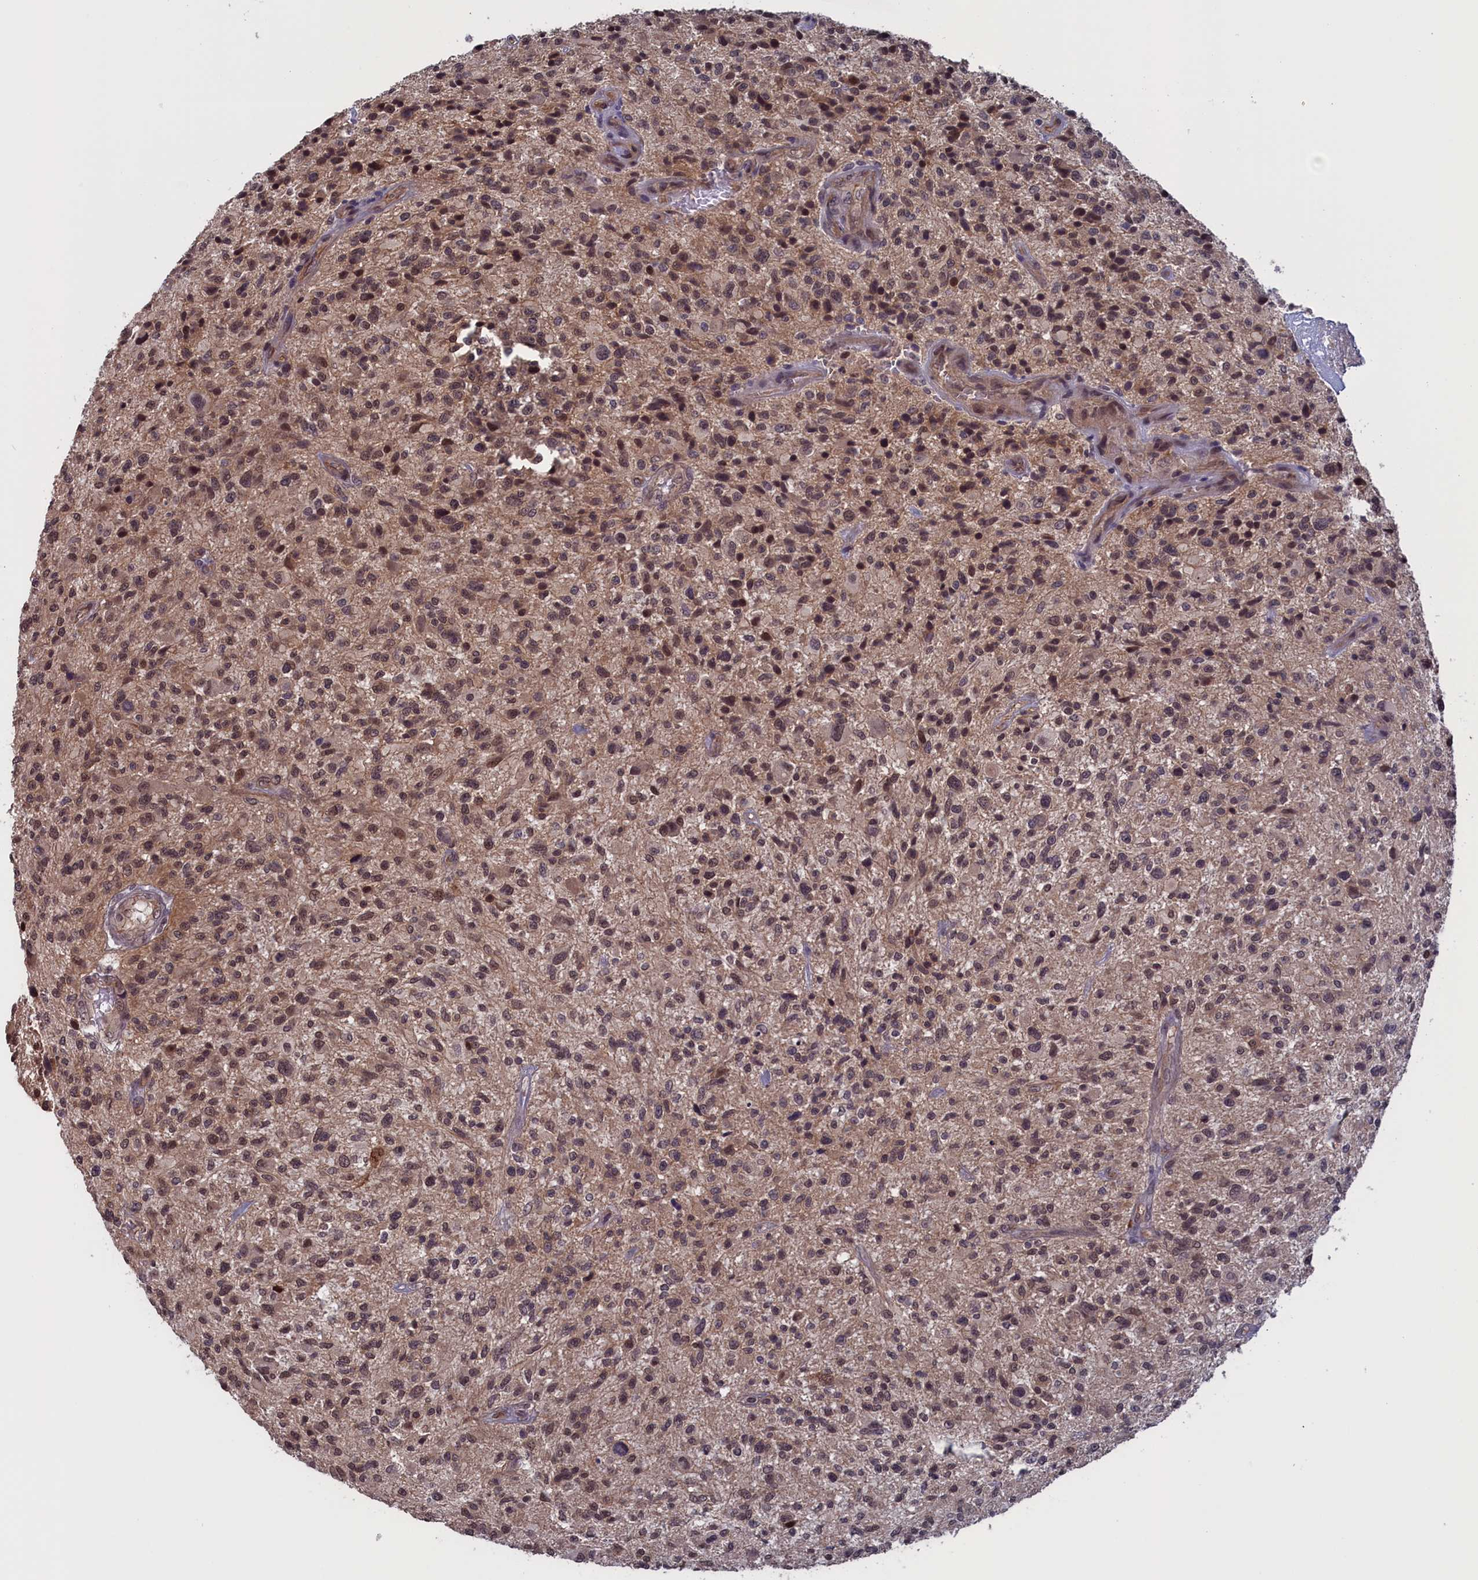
{"staining": {"intensity": "moderate", "quantity": ">75%", "location": "nuclear"}, "tissue": "glioma", "cell_type": "Tumor cells", "image_type": "cancer", "snomed": [{"axis": "morphology", "description": "Glioma, malignant, High grade"}, {"axis": "topography", "description": "Brain"}], "caption": "High-grade glioma (malignant) was stained to show a protein in brown. There is medium levels of moderate nuclear expression in about >75% of tumor cells.", "gene": "PLP2", "patient": {"sex": "male", "age": 47}}